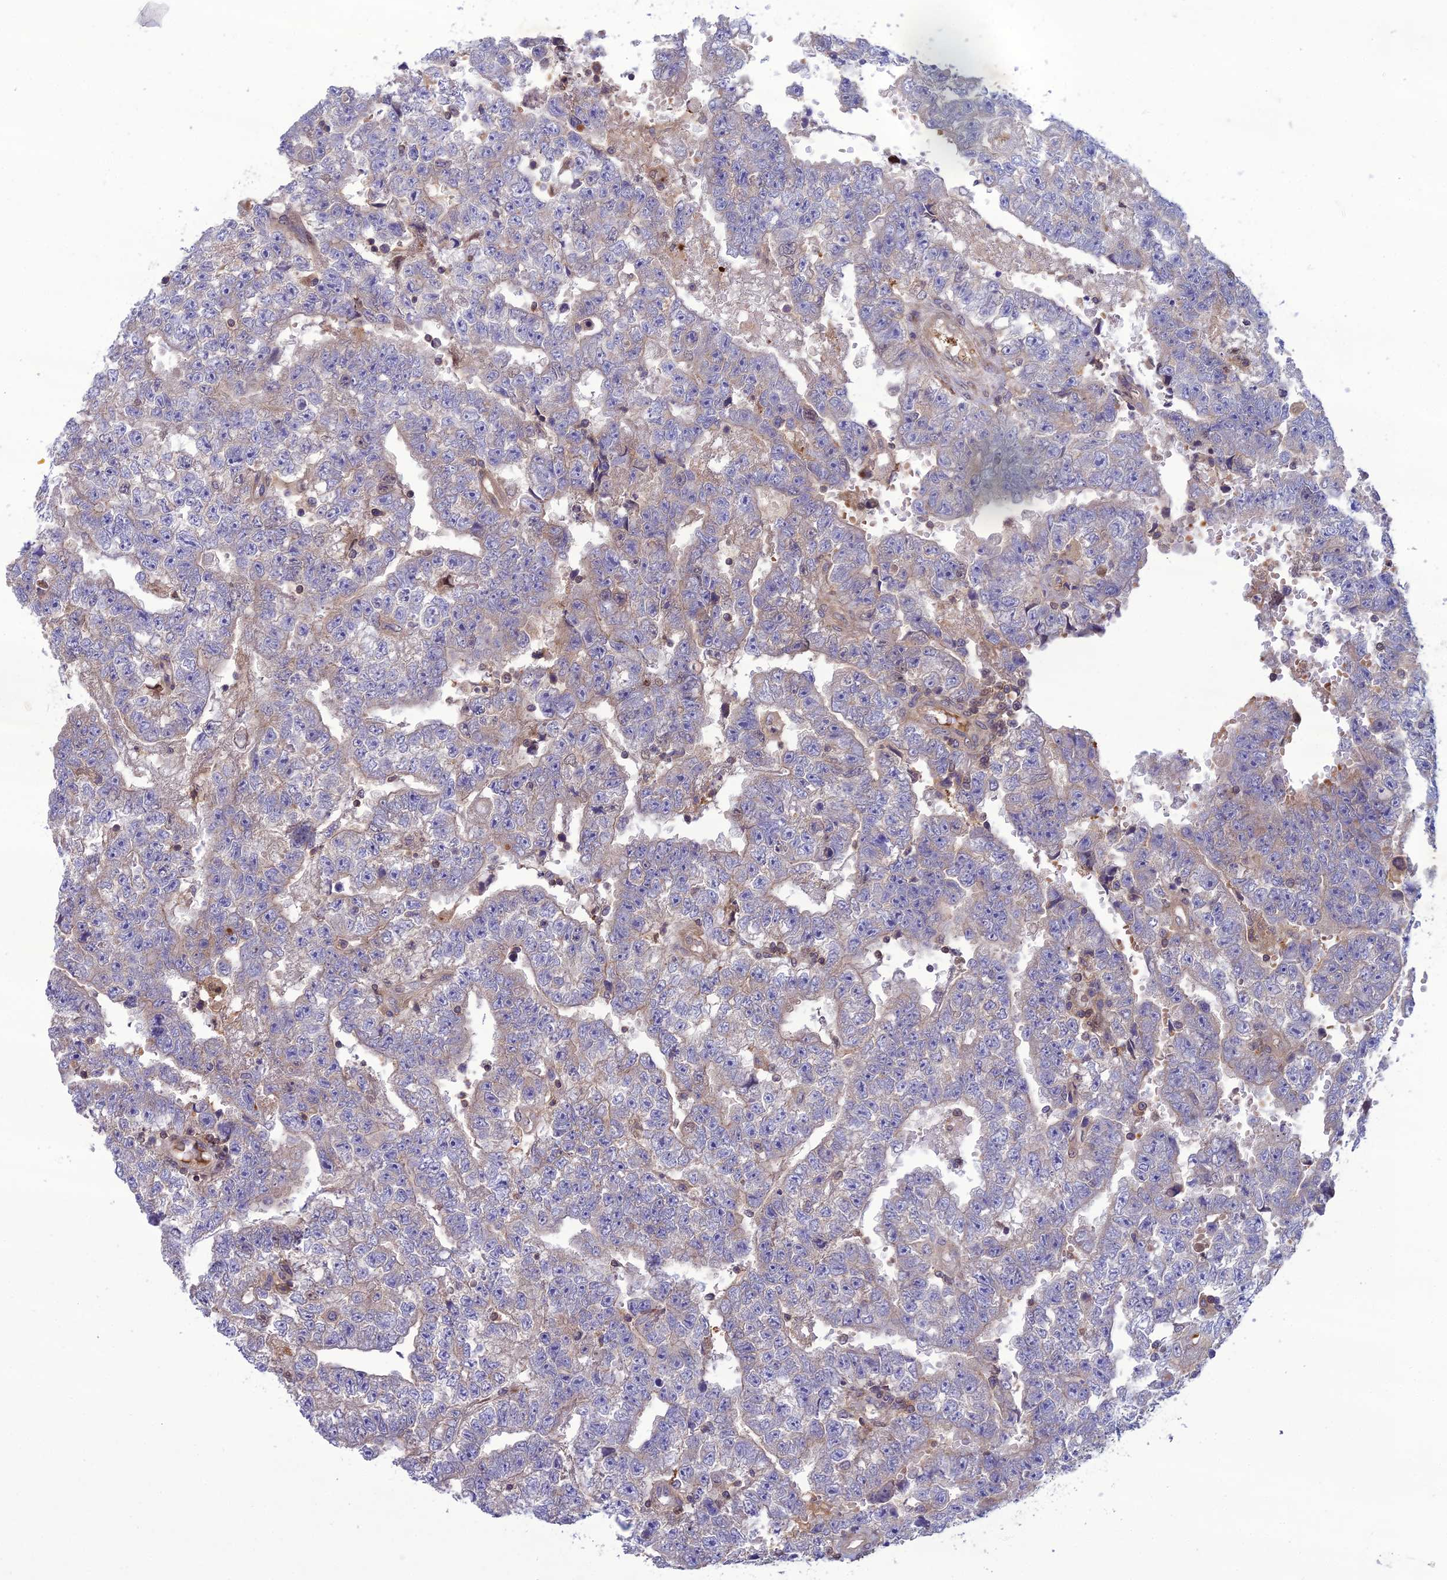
{"staining": {"intensity": "weak", "quantity": "<25%", "location": "cytoplasmic/membranous"}, "tissue": "testis cancer", "cell_type": "Tumor cells", "image_type": "cancer", "snomed": [{"axis": "morphology", "description": "Carcinoma, Embryonal, NOS"}, {"axis": "topography", "description": "Testis"}], "caption": "This is an immunohistochemistry micrograph of human testis embryonal carcinoma. There is no staining in tumor cells.", "gene": "GDF6", "patient": {"sex": "male", "age": 25}}